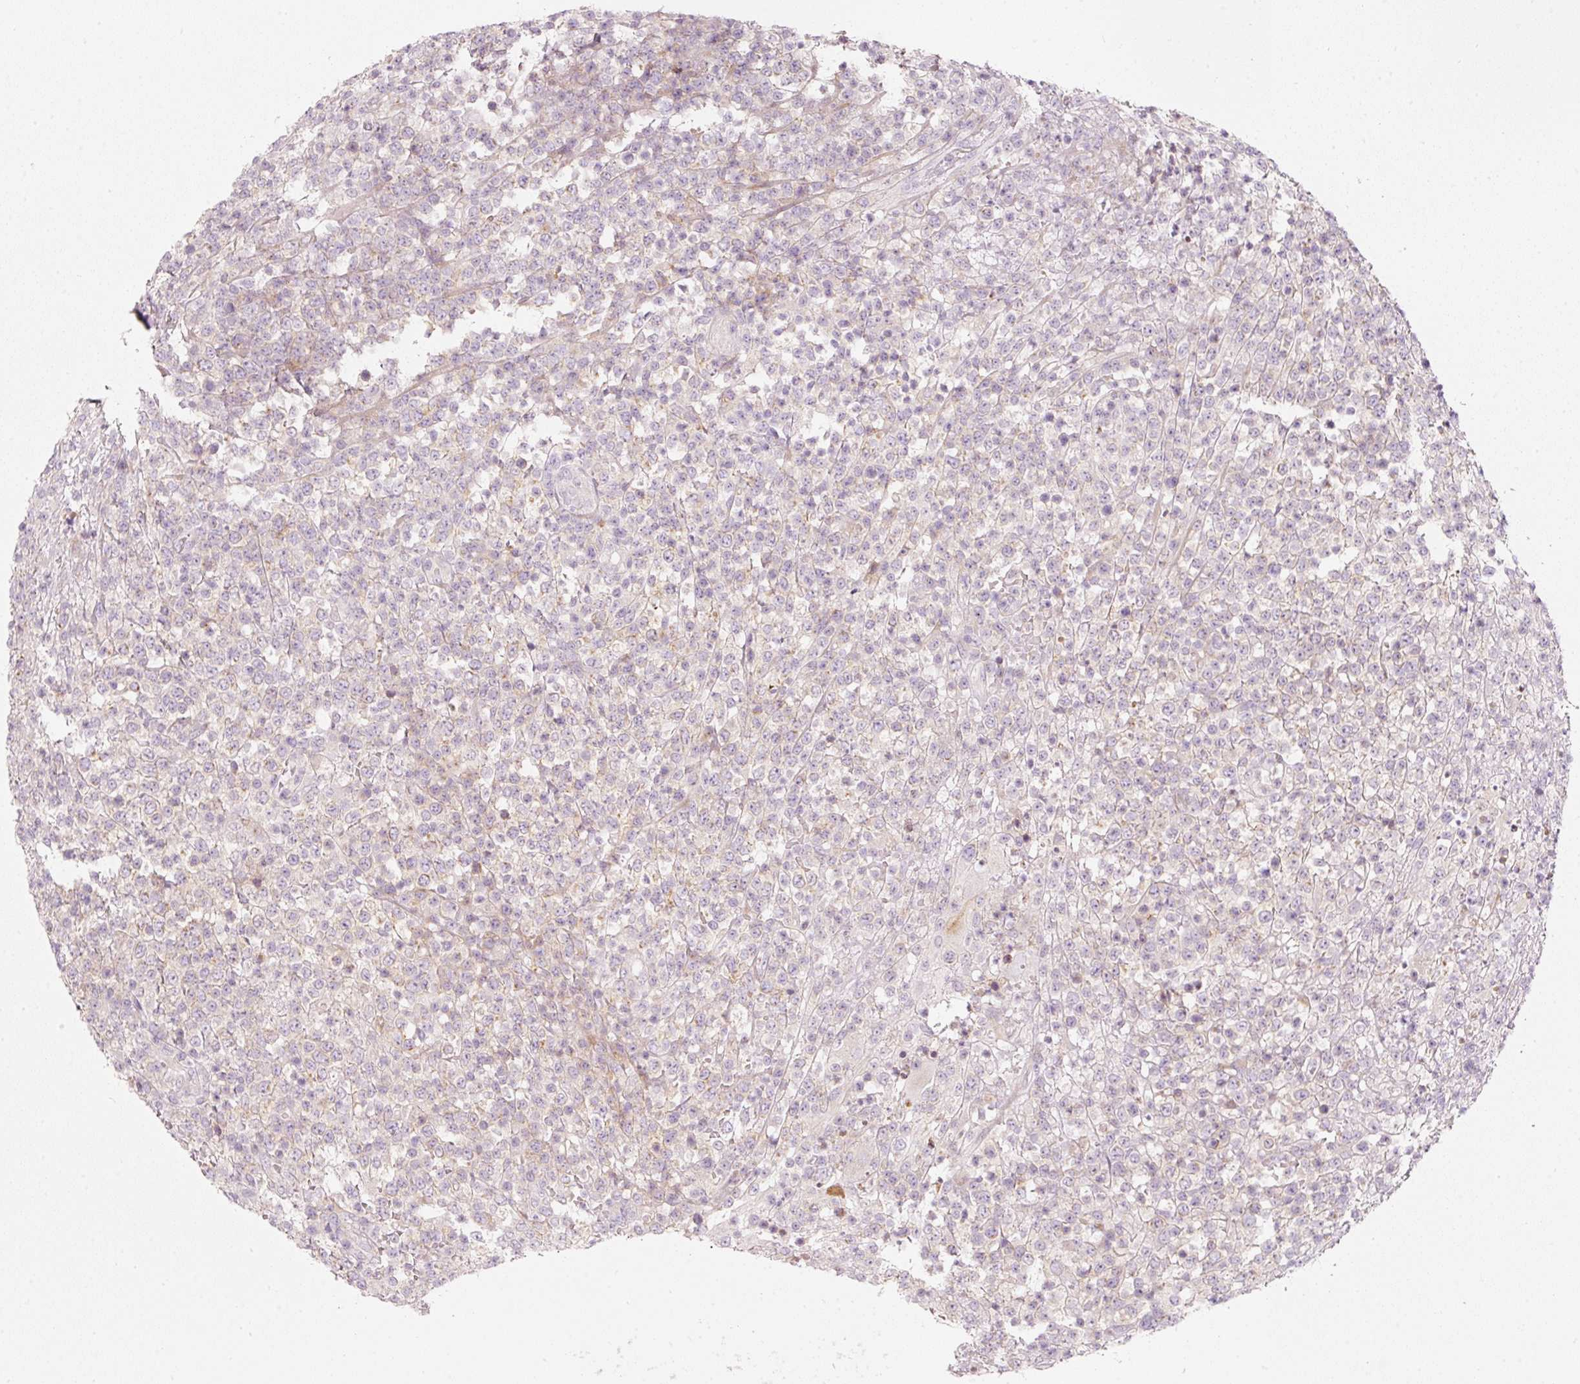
{"staining": {"intensity": "negative", "quantity": "none", "location": "none"}, "tissue": "lymphoma", "cell_type": "Tumor cells", "image_type": "cancer", "snomed": [{"axis": "morphology", "description": "Malignant lymphoma, non-Hodgkin's type, High grade"}, {"axis": "topography", "description": "Colon"}], "caption": "Immunohistochemistry histopathology image of high-grade malignant lymphoma, non-Hodgkin's type stained for a protein (brown), which shows no expression in tumor cells.", "gene": "SLC20A1", "patient": {"sex": "female", "age": 53}}